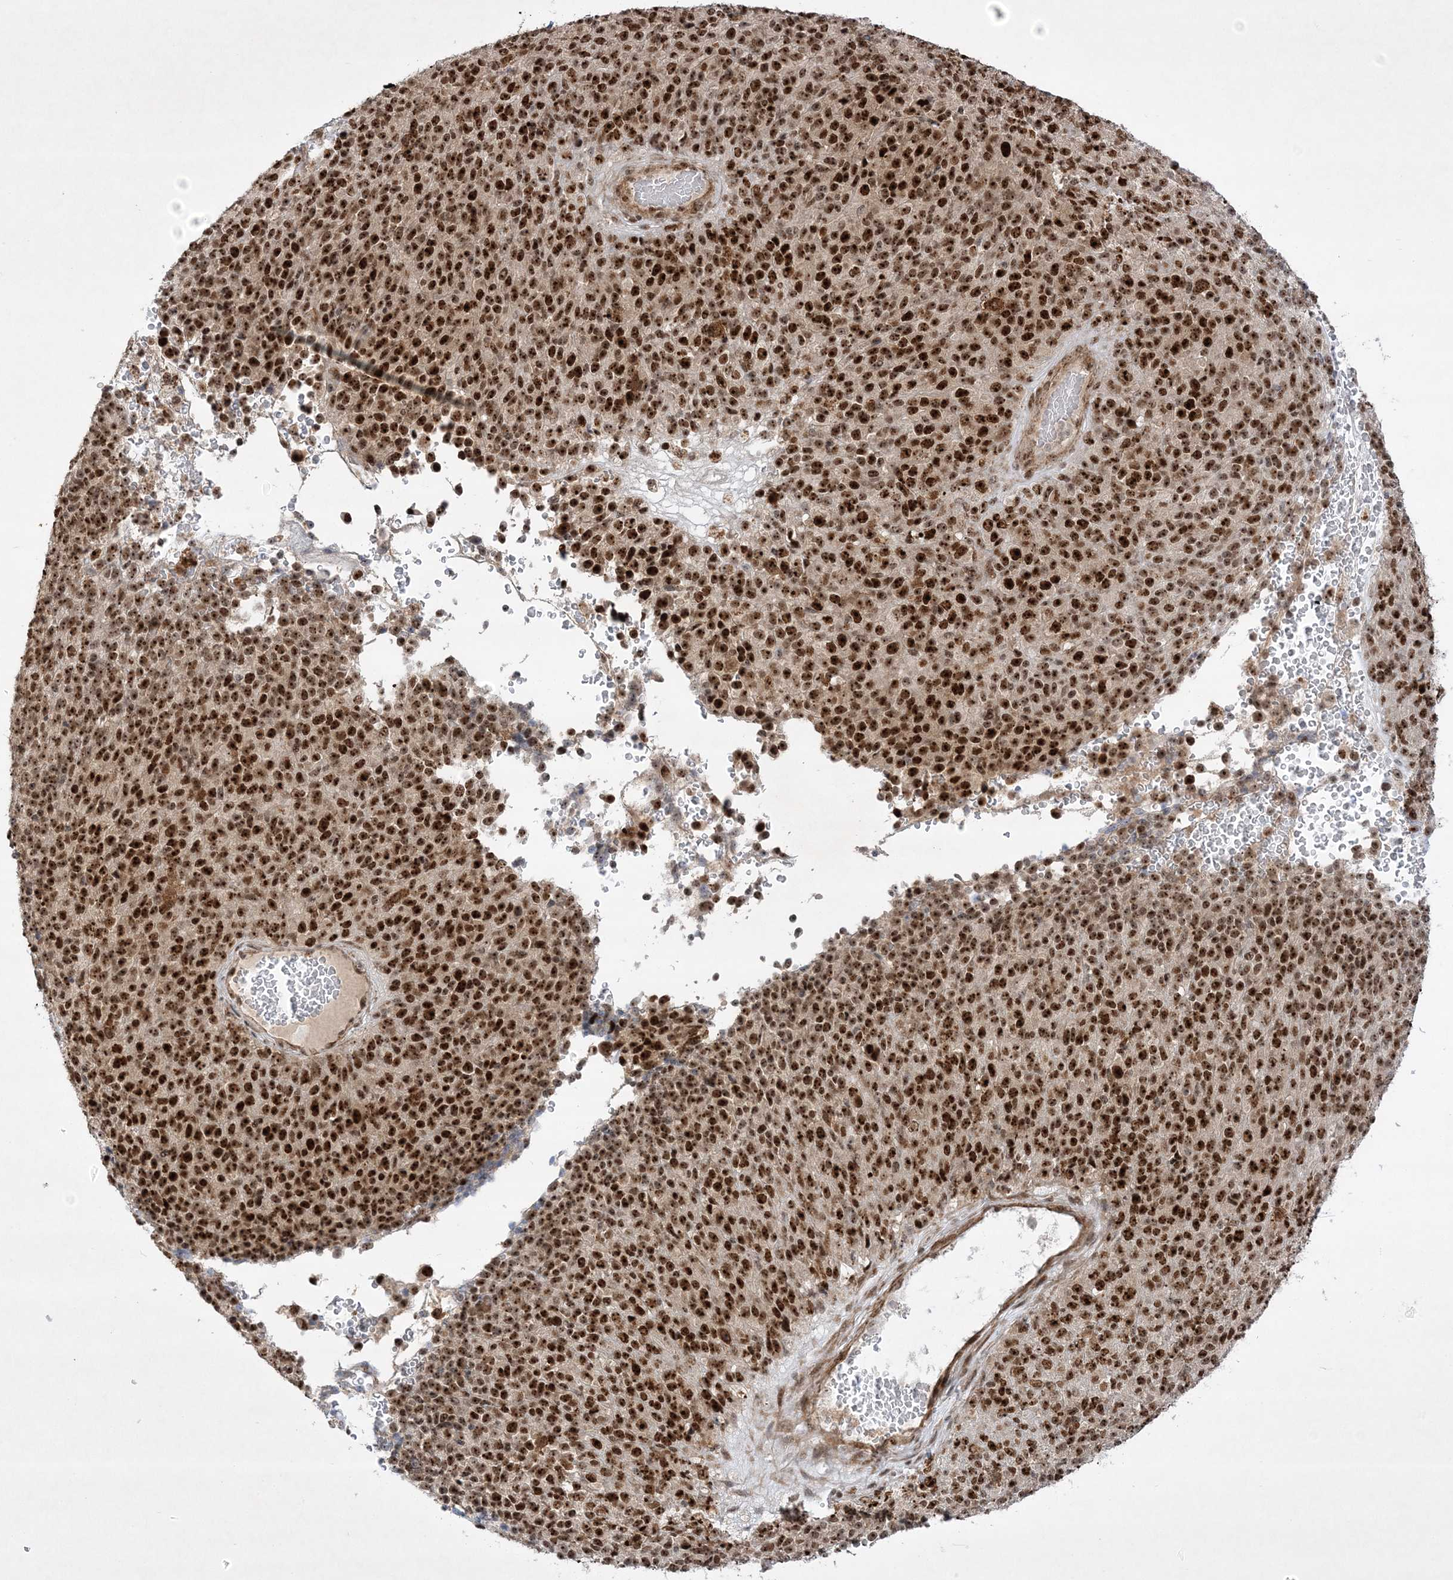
{"staining": {"intensity": "strong", "quantity": ">75%", "location": "nuclear"}, "tissue": "melanoma", "cell_type": "Tumor cells", "image_type": "cancer", "snomed": [{"axis": "morphology", "description": "Malignant melanoma, Metastatic site"}, {"axis": "topography", "description": "Brain"}], "caption": "Malignant melanoma (metastatic site) was stained to show a protein in brown. There is high levels of strong nuclear staining in about >75% of tumor cells.", "gene": "NPM3", "patient": {"sex": "female", "age": 56}}